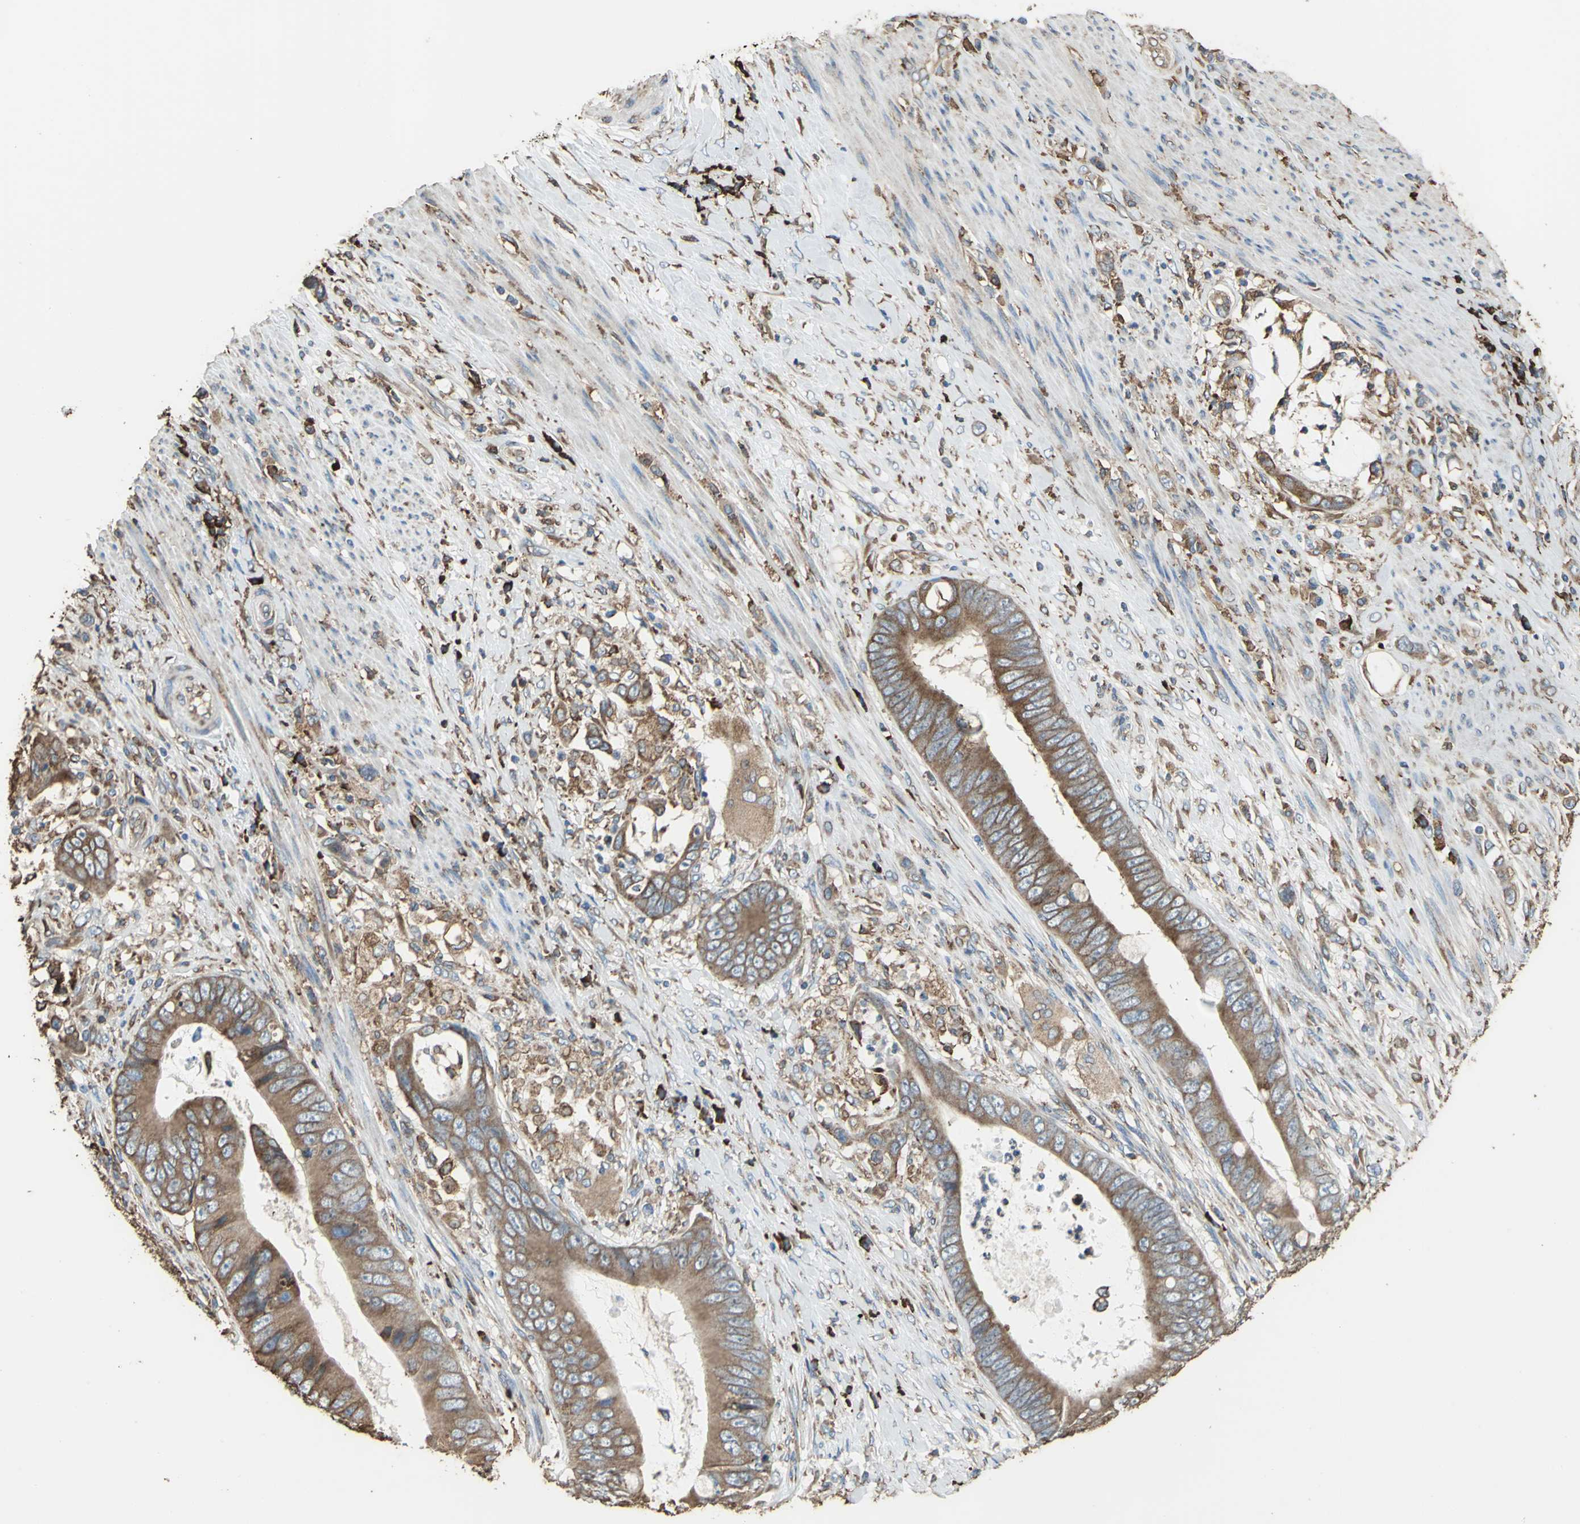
{"staining": {"intensity": "moderate", "quantity": ">75%", "location": "cytoplasmic/membranous"}, "tissue": "colorectal cancer", "cell_type": "Tumor cells", "image_type": "cancer", "snomed": [{"axis": "morphology", "description": "Adenocarcinoma, NOS"}, {"axis": "topography", "description": "Rectum"}], "caption": "Colorectal cancer stained with a protein marker displays moderate staining in tumor cells.", "gene": "GPANK1", "patient": {"sex": "female", "age": 77}}